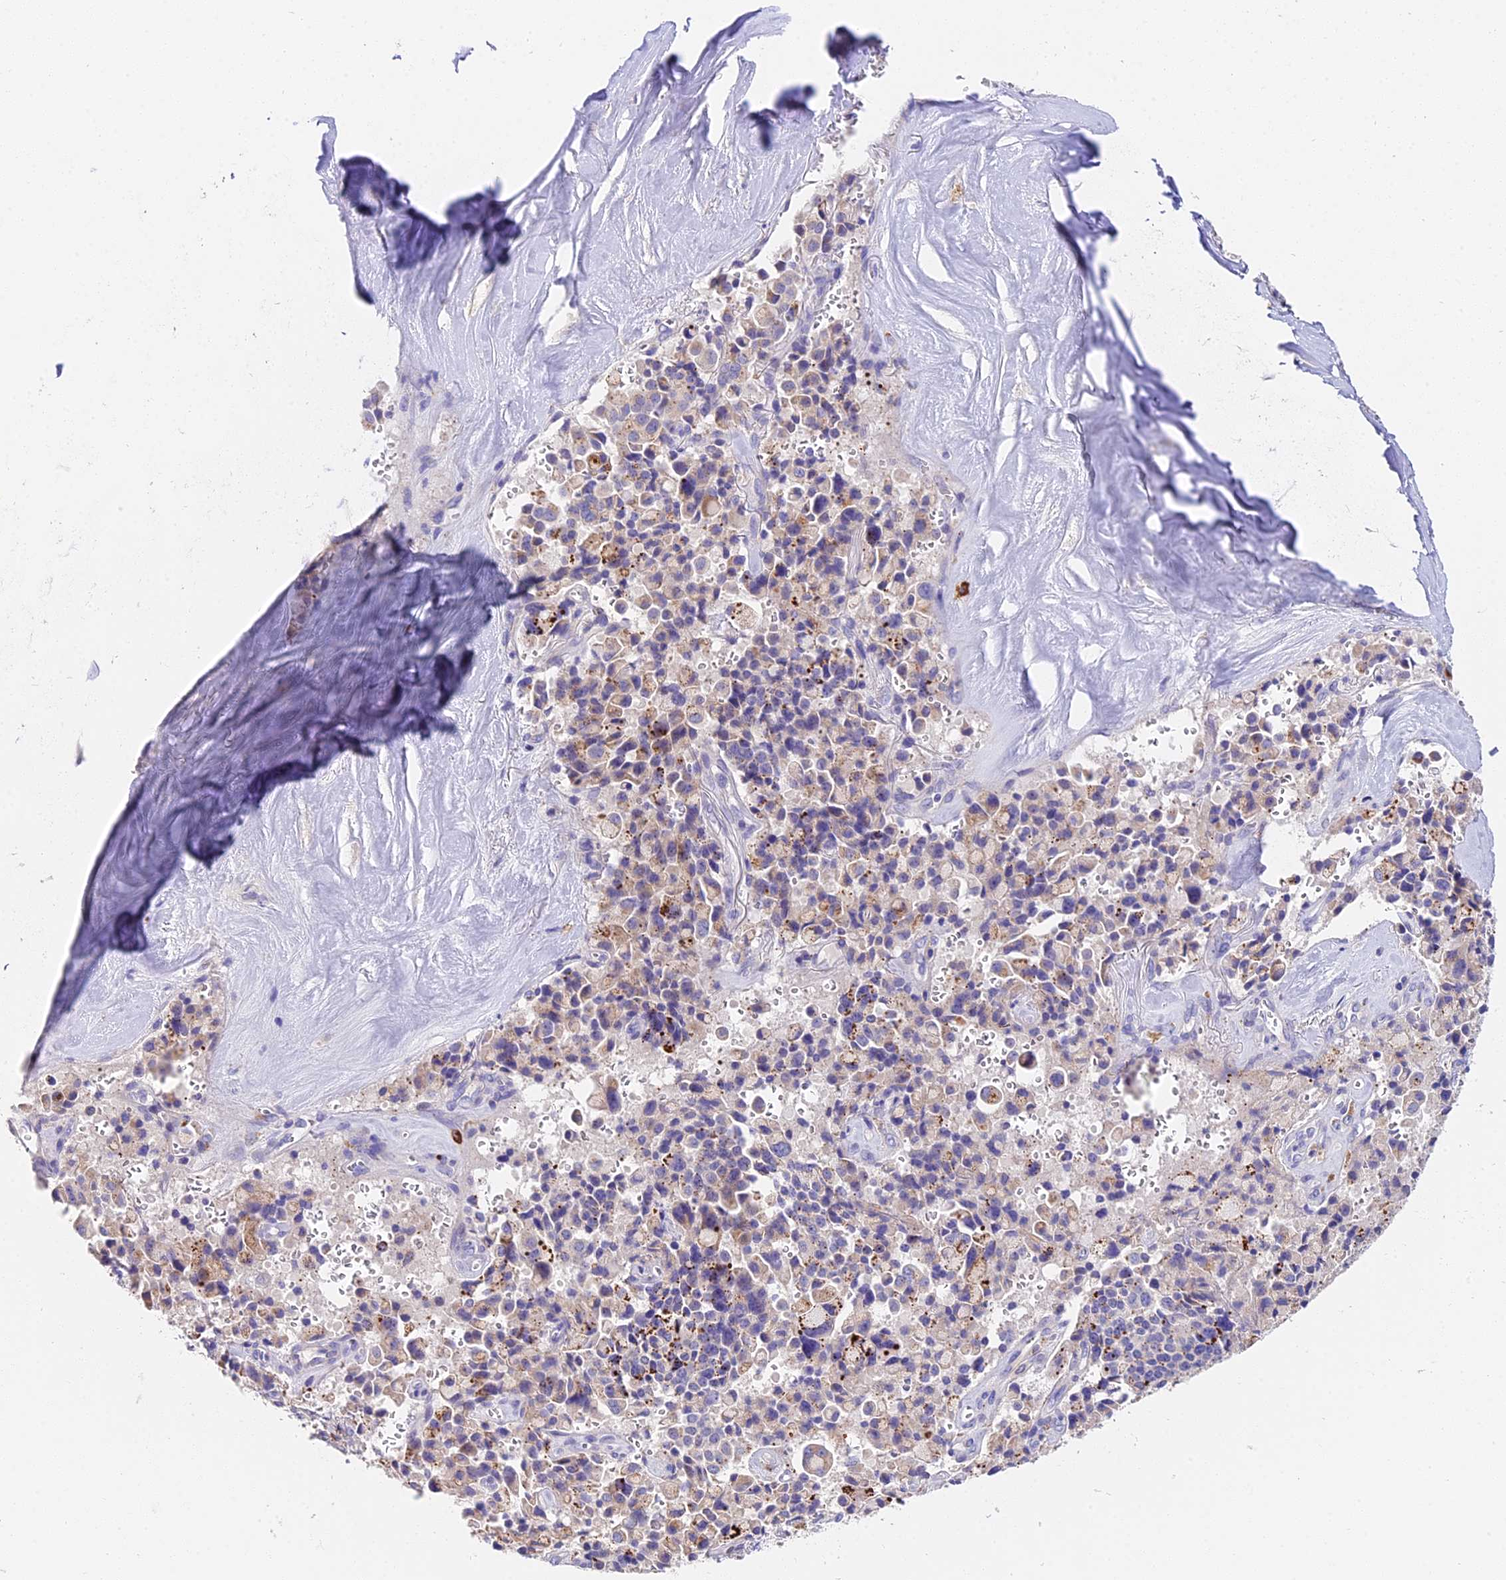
{"staining": {"intensity": "moderate", "quantity": "<25%", "location": "cytoplasmic/membranous"}, "tissue": "pancreatic cancer", "cell_type": "Tumor cells", "image_type": "cancer", "snomed": [{"axis": "morphology", "description": "Adenocarcinoma, NOS"}, {"axis": "topography", "description": "Pancreas"}], "caption": "Moderate cytoplasmic/membranous staining is present in approximately <25% of tumor cells in pancreatic cancer.", "gene": "LYPD6", "patient": {"sex": "male", "age": 65}}